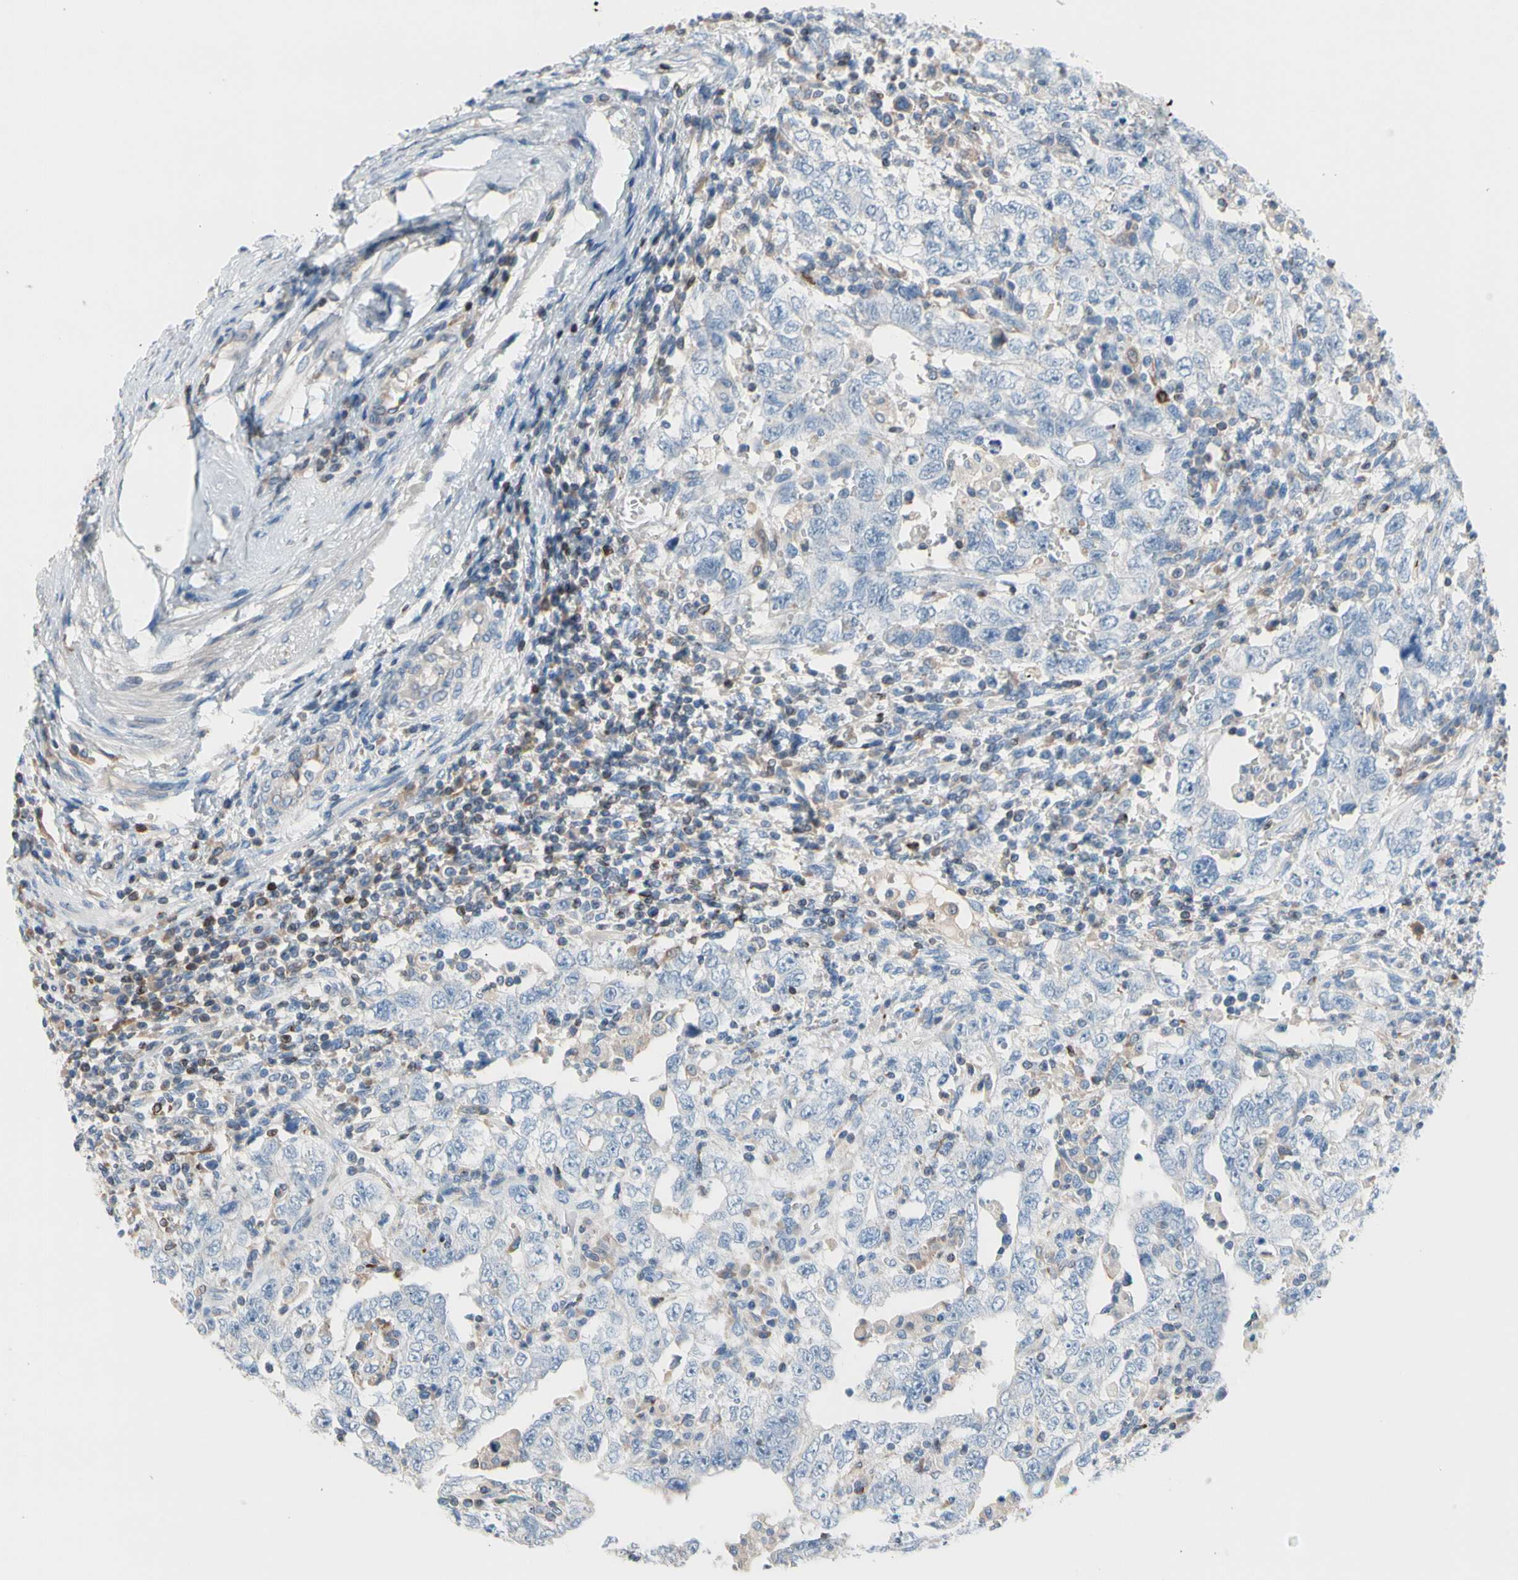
{"staining": {"intensity": "negative", "quantity": "none", "location": "none"}, "tissue": "testis cancer", "cell_type": "Tumor cells", "image_type": "cancer", "snomed": [{"axis": "morphology", "description": "Carcinoma, Embryonal, NOS"}, {"axis": "topography", "description": "Testis"}], "caption": "High power microscopy histopathology image of an IHC photomicrograph of testis cancer (embryonal carcinoma), revealing no significant staining in tumor cells.", "gene": "MAP3K3", "patient": {"sex": "male", "age": 26}}